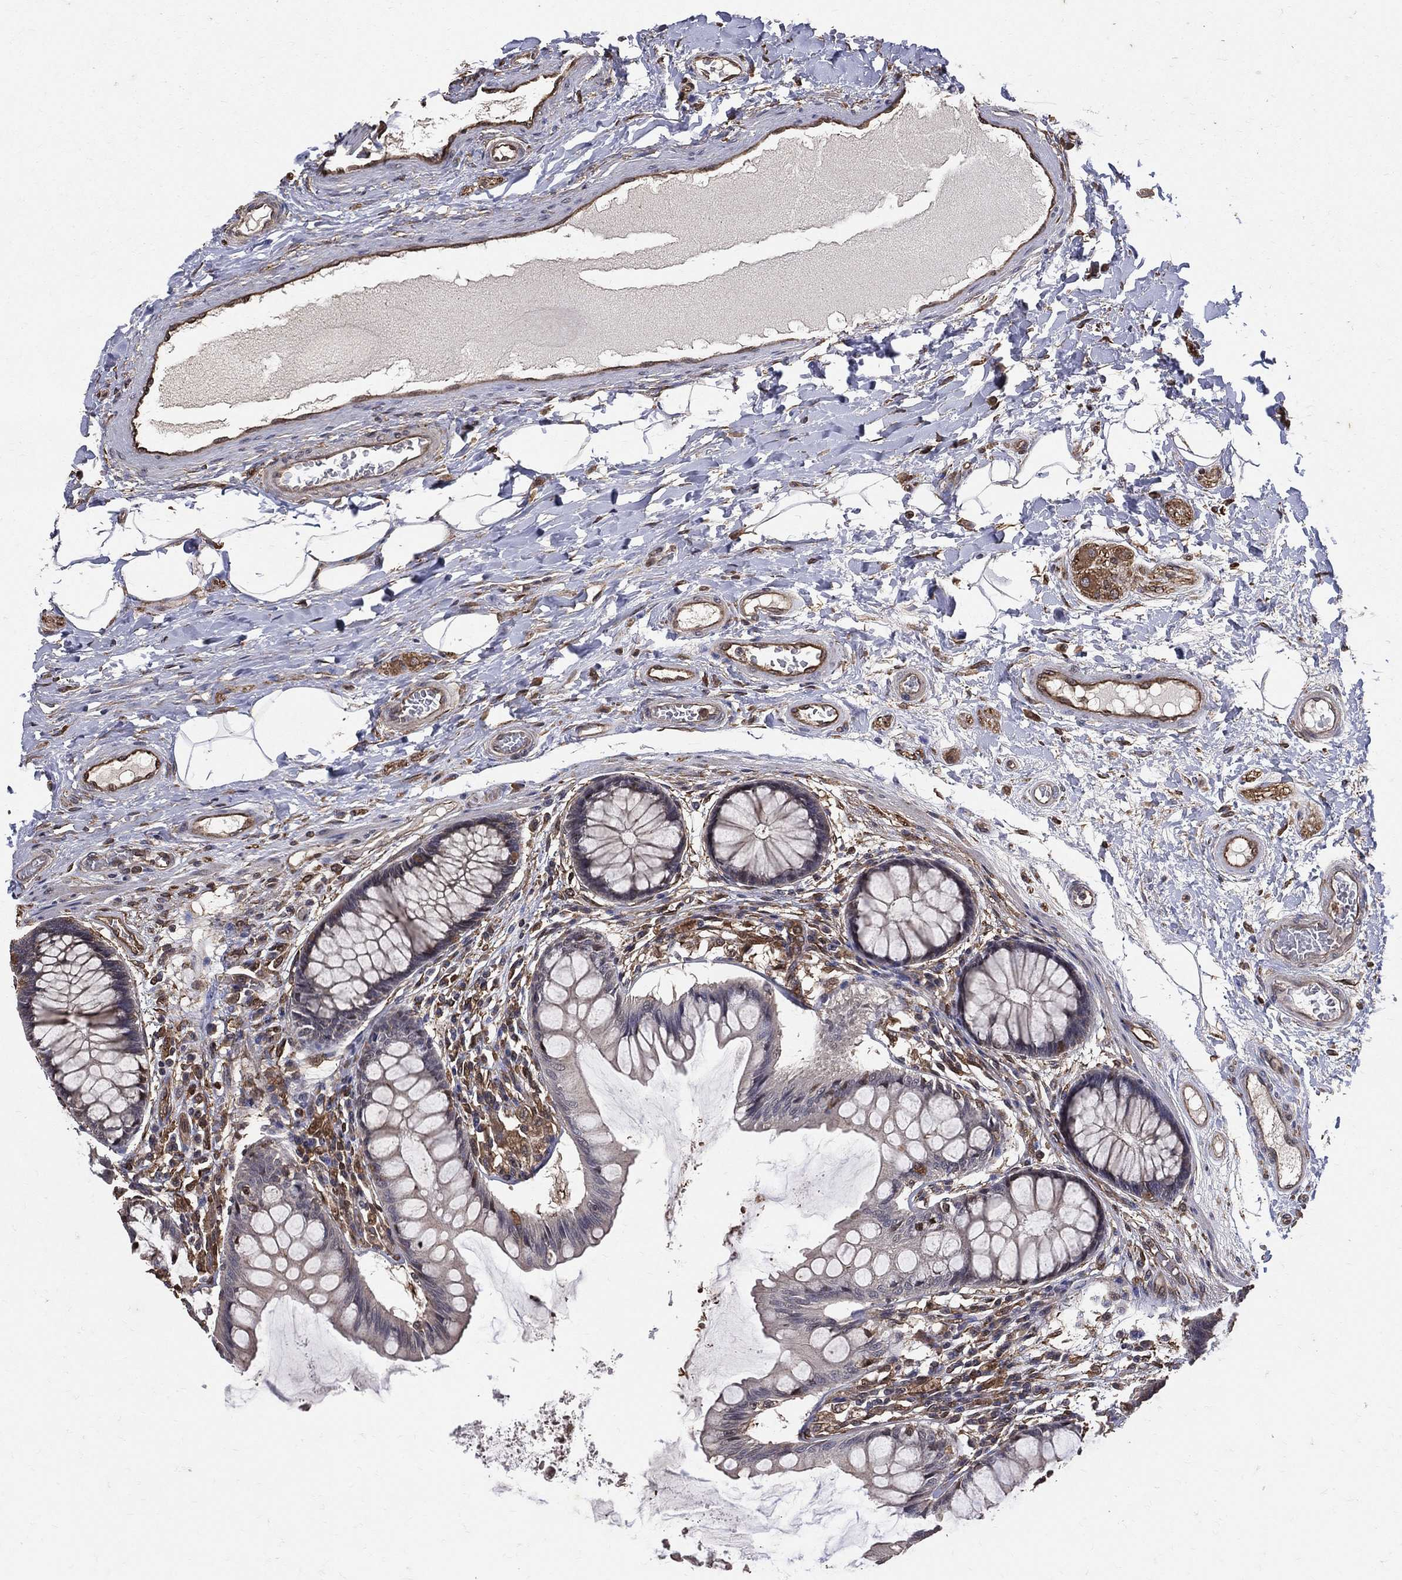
{"staining": {"intensity": "strong", "quantity": "25%-75%", "location": "cytoplasmic/membranous"}, "tissue": "colon", "cell_type": "Endothelial cells", "image_type": "normal", "snomed": [{"axis": "morphology", "description": "Normal tissue, NOS"}, {"axis": "topography", "description": "Colon"}], "caption": "Colon stained with IHC demonstrates strong cytoplasmic/membranous positivity in about 25%-75% of endothelial cells.", "gene": "DPYSL2", "patient": {"sex": "female", "age": 65}}